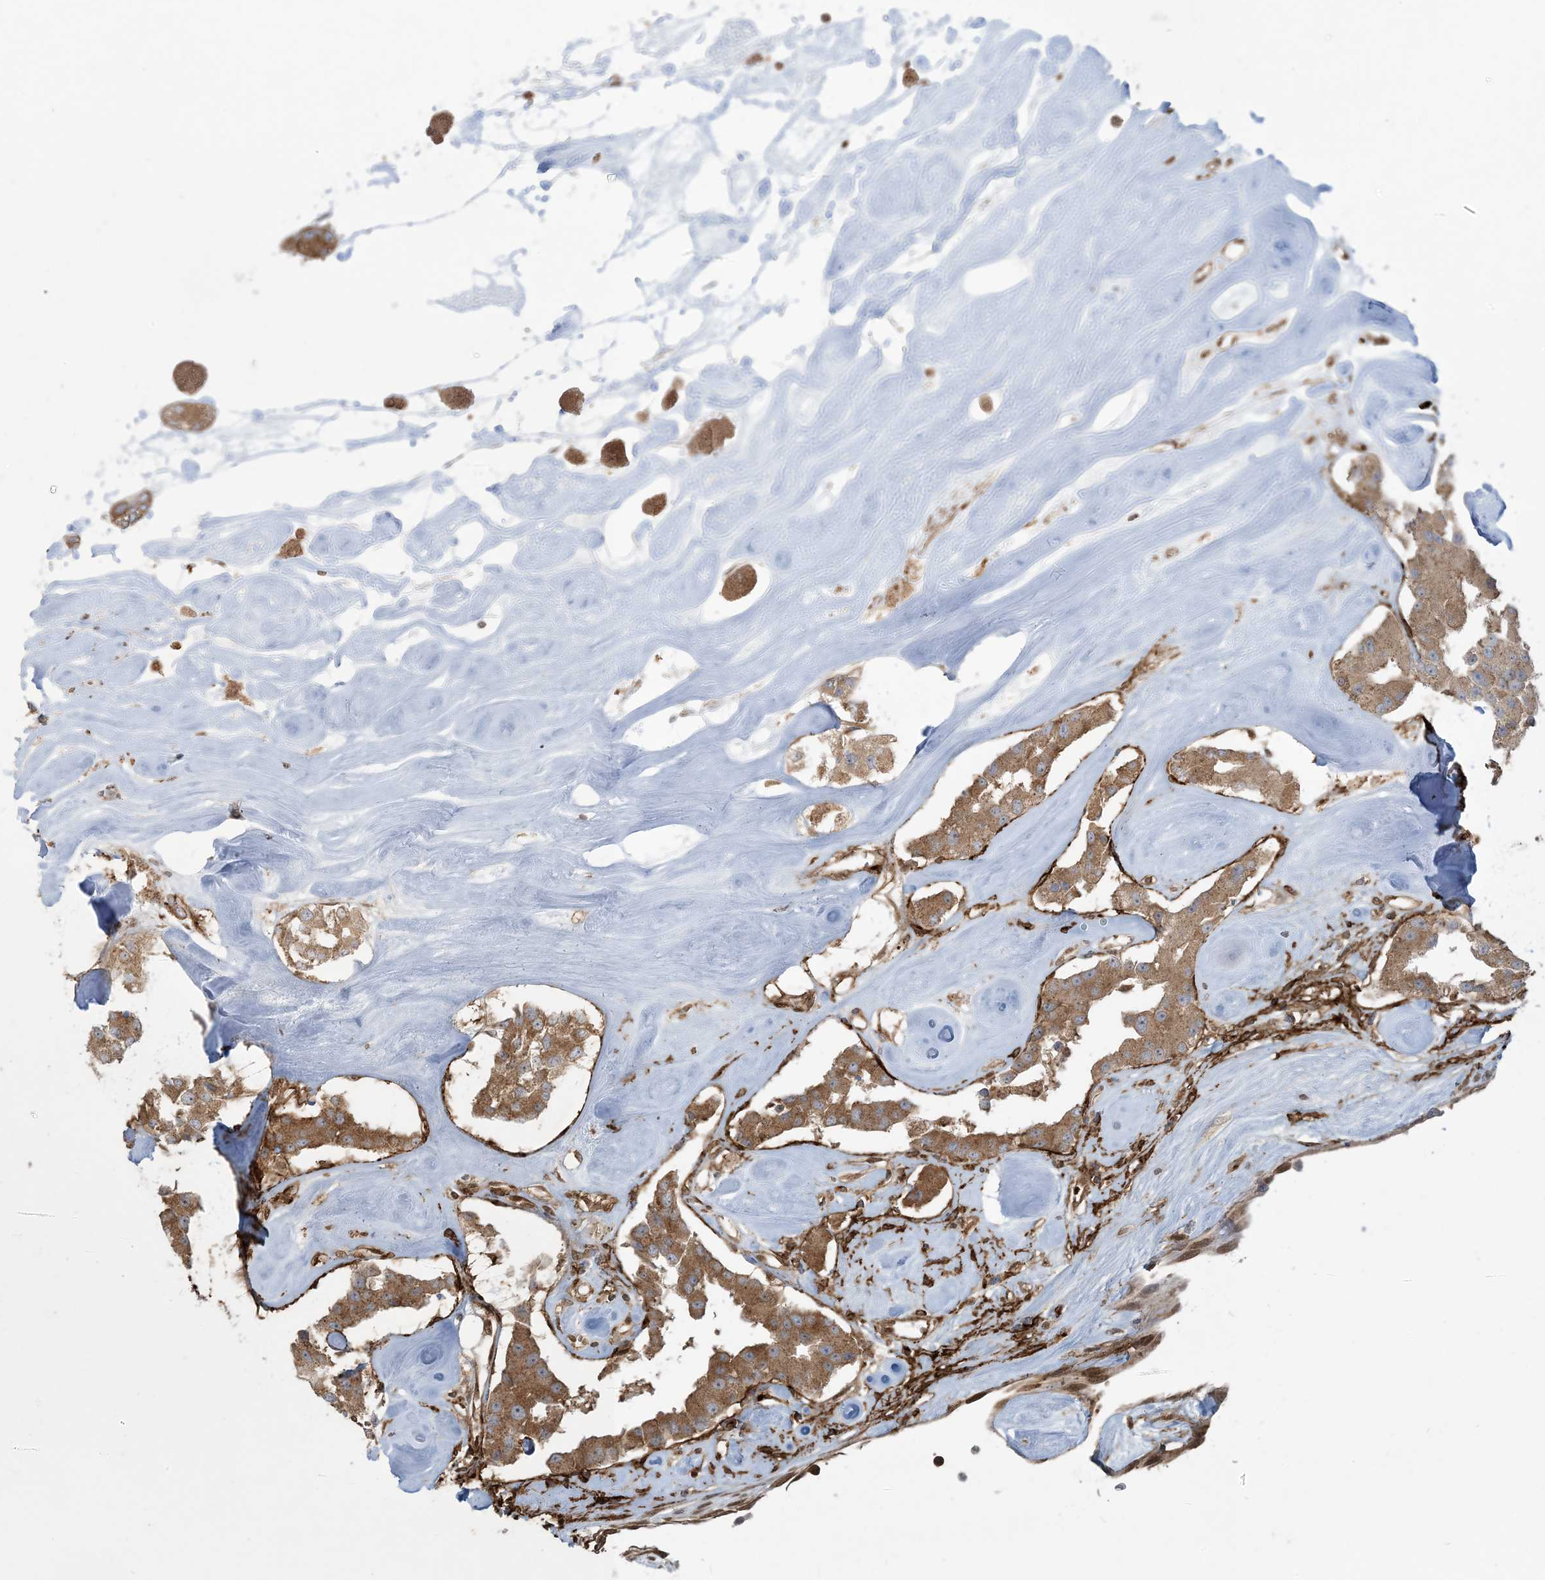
{"staining": {"intensity": "moderate", "quantity": ">75%", "location": "cytoplasmic/membranous"}, "tissue": "carcinoid", "cell_type": "Tumor cells", "image_type": "cancer", "snomed": [{"axis": "morphology", "description": "Carcinoid, malignant, NOS"}, {"axis": "topography", "description": "Pancreas"}], "caption": "Malignant carcinoid tissue exhibits moderate cytoplasmic/membranous positivity in approximately >75% of tumor cells, visualized by immunohistochemistry.", "gene": "ABCF3", "patient": {"sex": "male", "age": 41}}